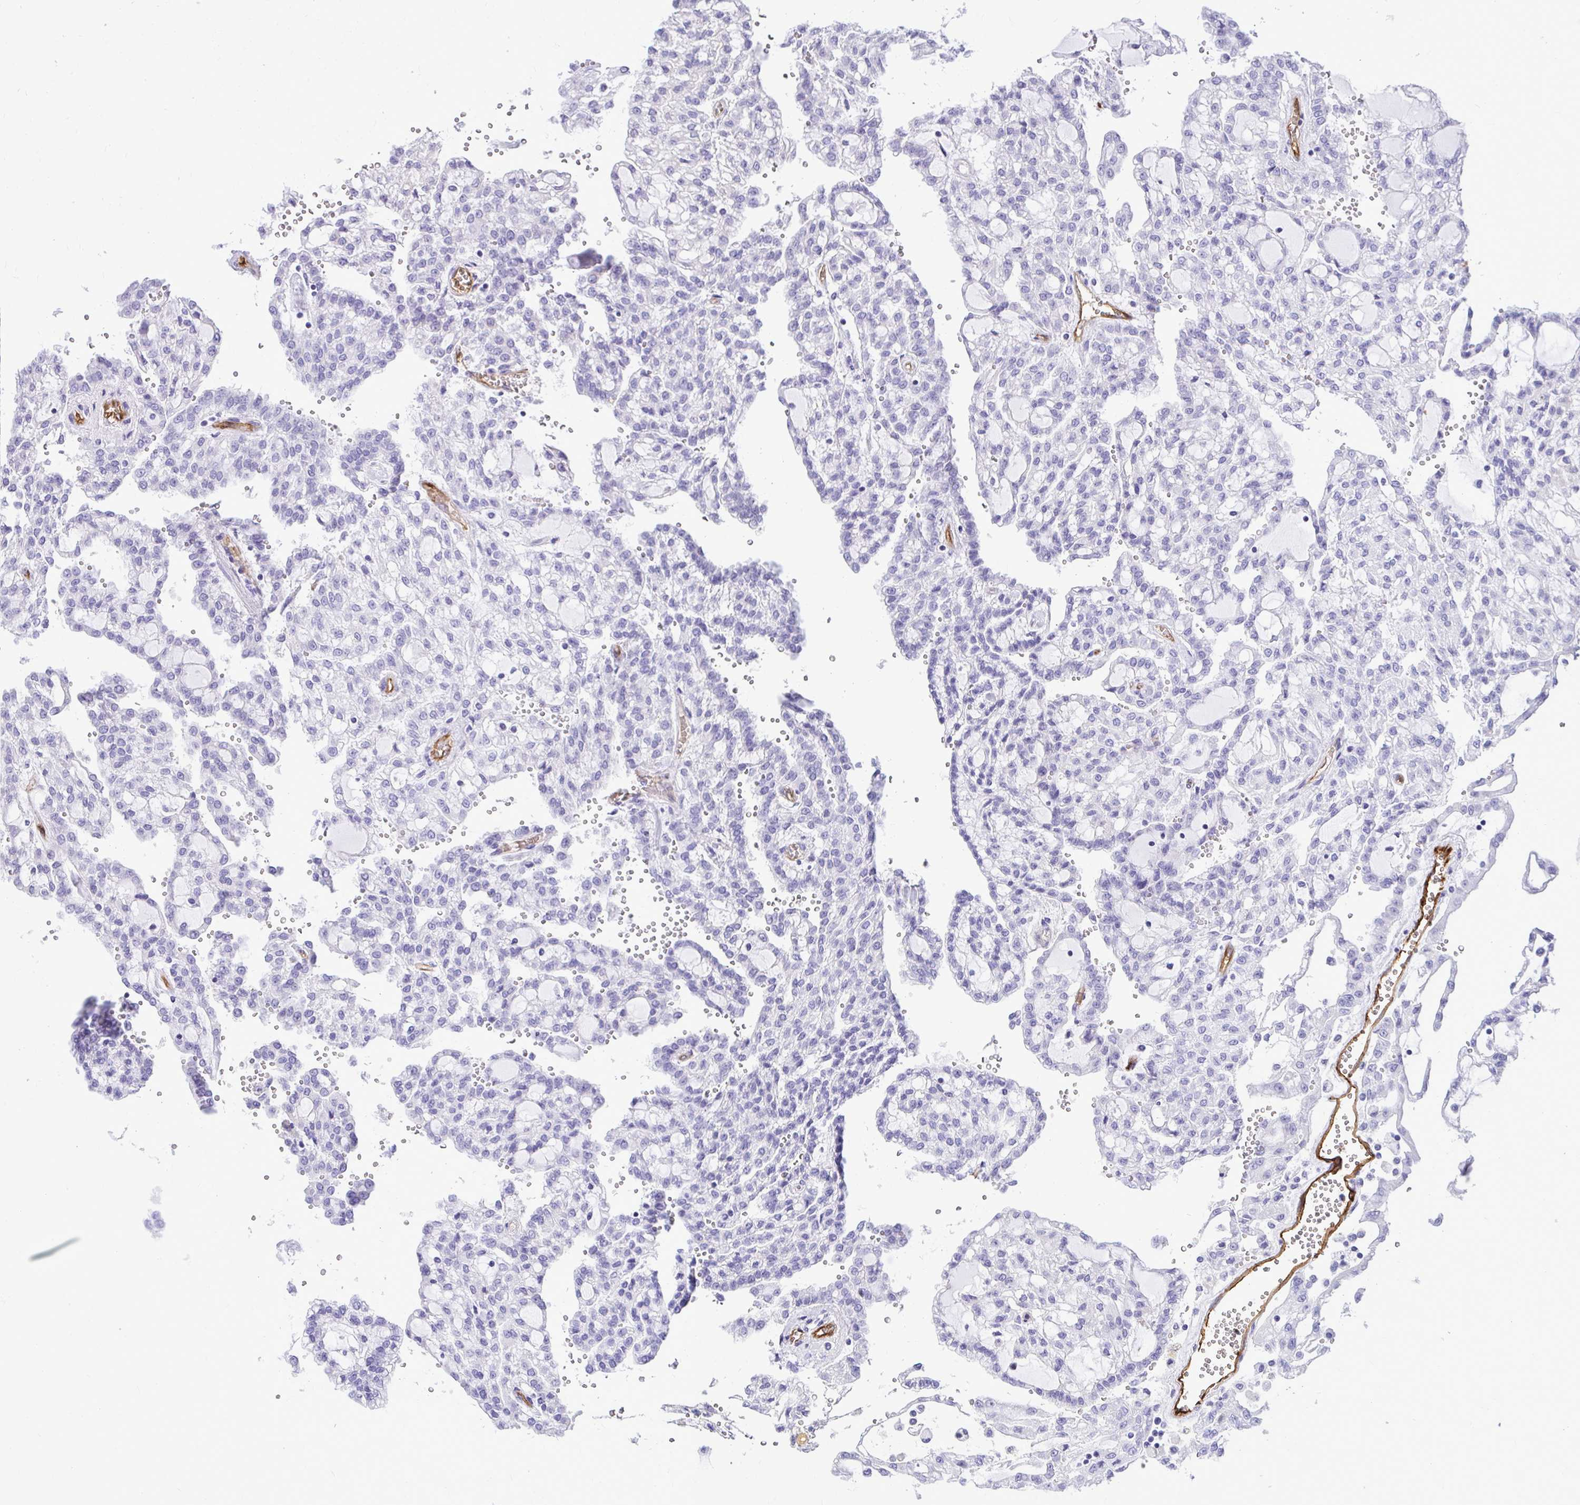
{"staining": {"intensity": "negative", "quantity": "none", "location": "none"}, "tissue": "renal cancer", "cell_type": "Tumor cells", "image_type": "cancer", "snomed": [{"axis": "morphology", "description": "Adenocarcinoma, NOS"}, {"axis": "topography", "description": "Kidney"}], "caption": "Tumor cells are negative for protein expression in human renal cancer (adenocarcinoma).", "gene": "ABCG2", "patient": {"sex": "male", "age": 63}}